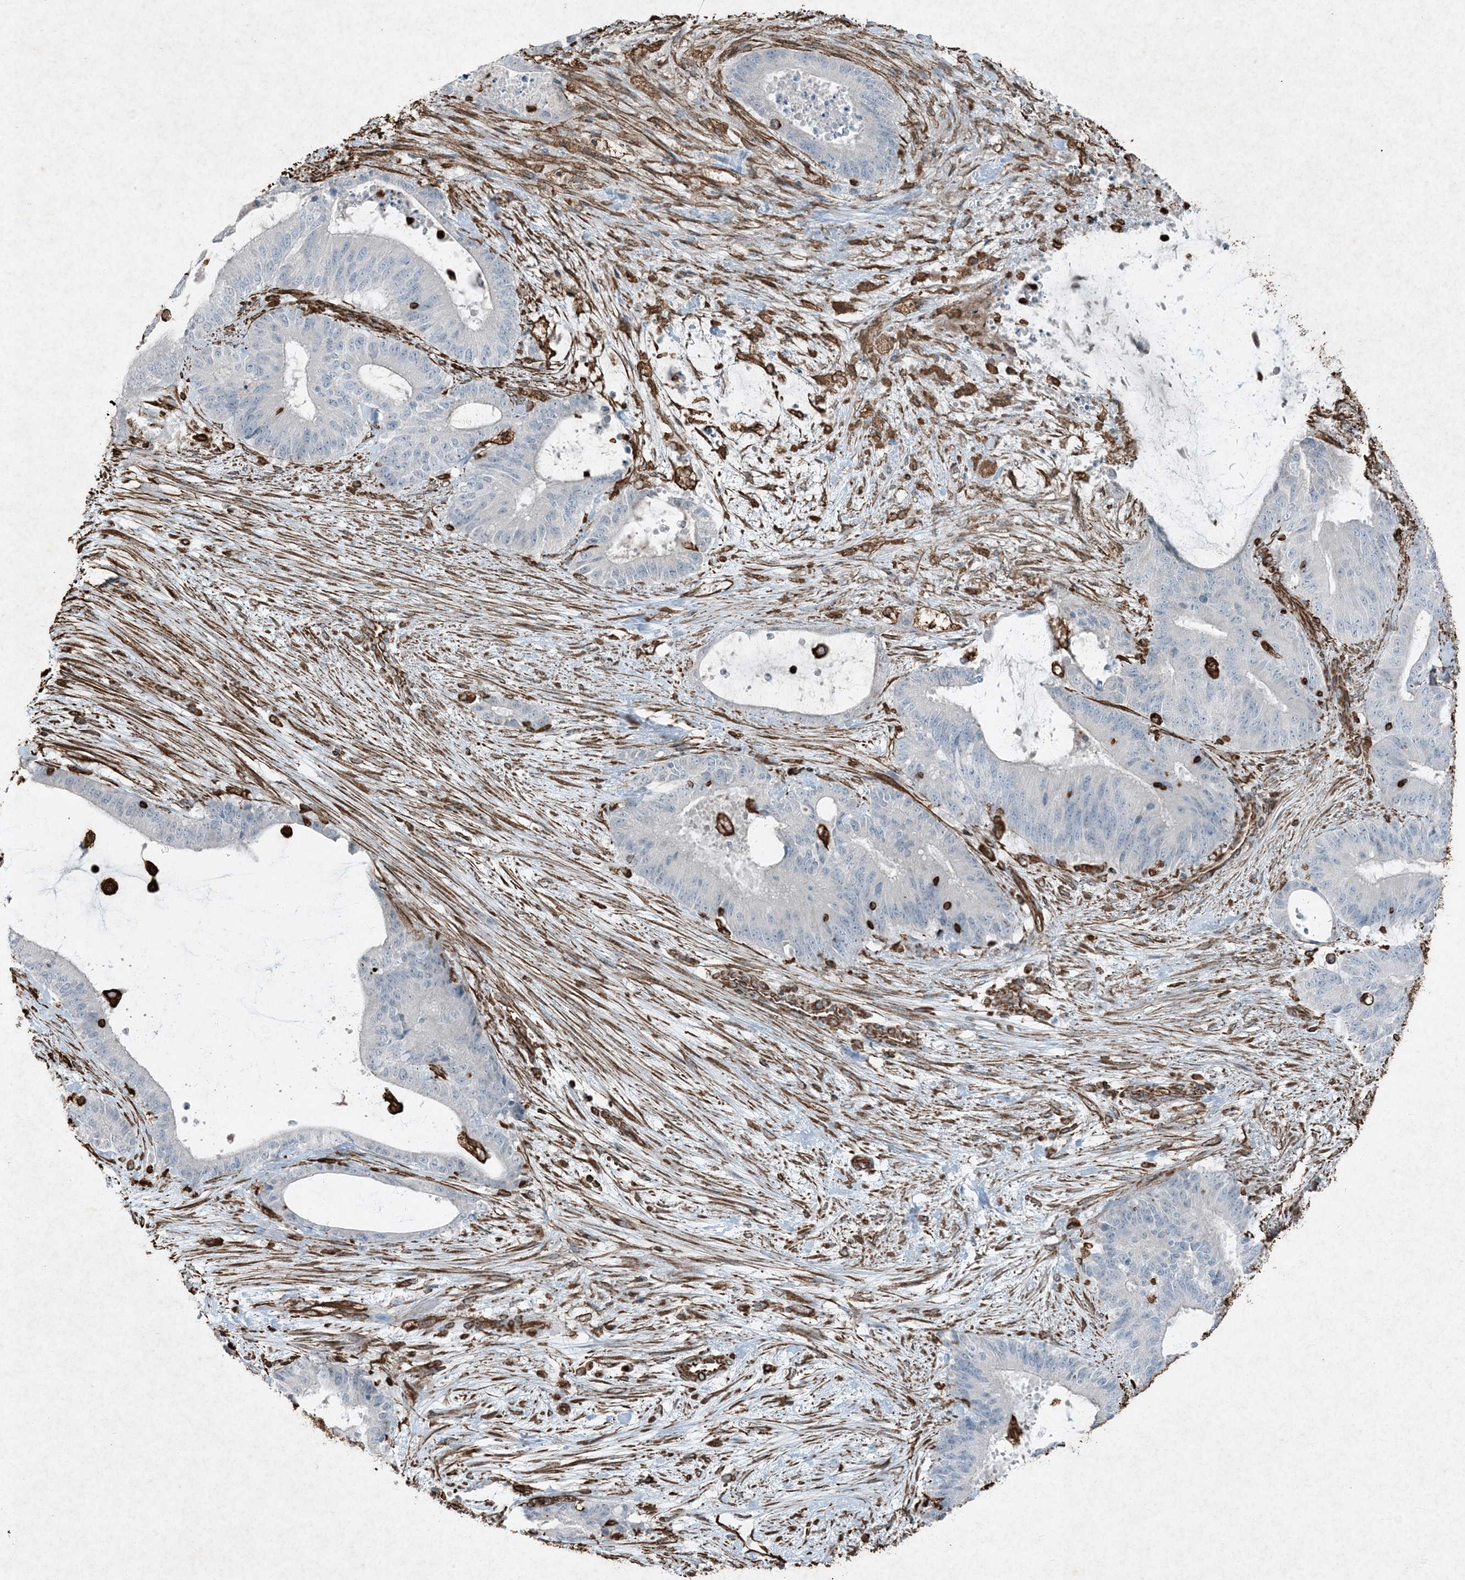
{"staining": {"intensity": "negative", "quantity": "none", "location": "none"}, "tissue": "liver cancer", "cell_type": "Tumor cells", "image_type": "cancer", "snomed": [{"axis": "morphology", "description": "Normal tissue, NOS"}, {"axis": "morphology", "description": "Cholangiocarcinoma"}, {"axis": "topography", "description": "Liver"}, {"axis": "topography", "description": "Peripheral nerve tissue"}], "caption": "A micrograph of liver cholangiocarcinoma stained for a protein exhibits no brown staining in tumor cells.", "gene": "RYK", "patient": {"sex": "female", "age": 73}}